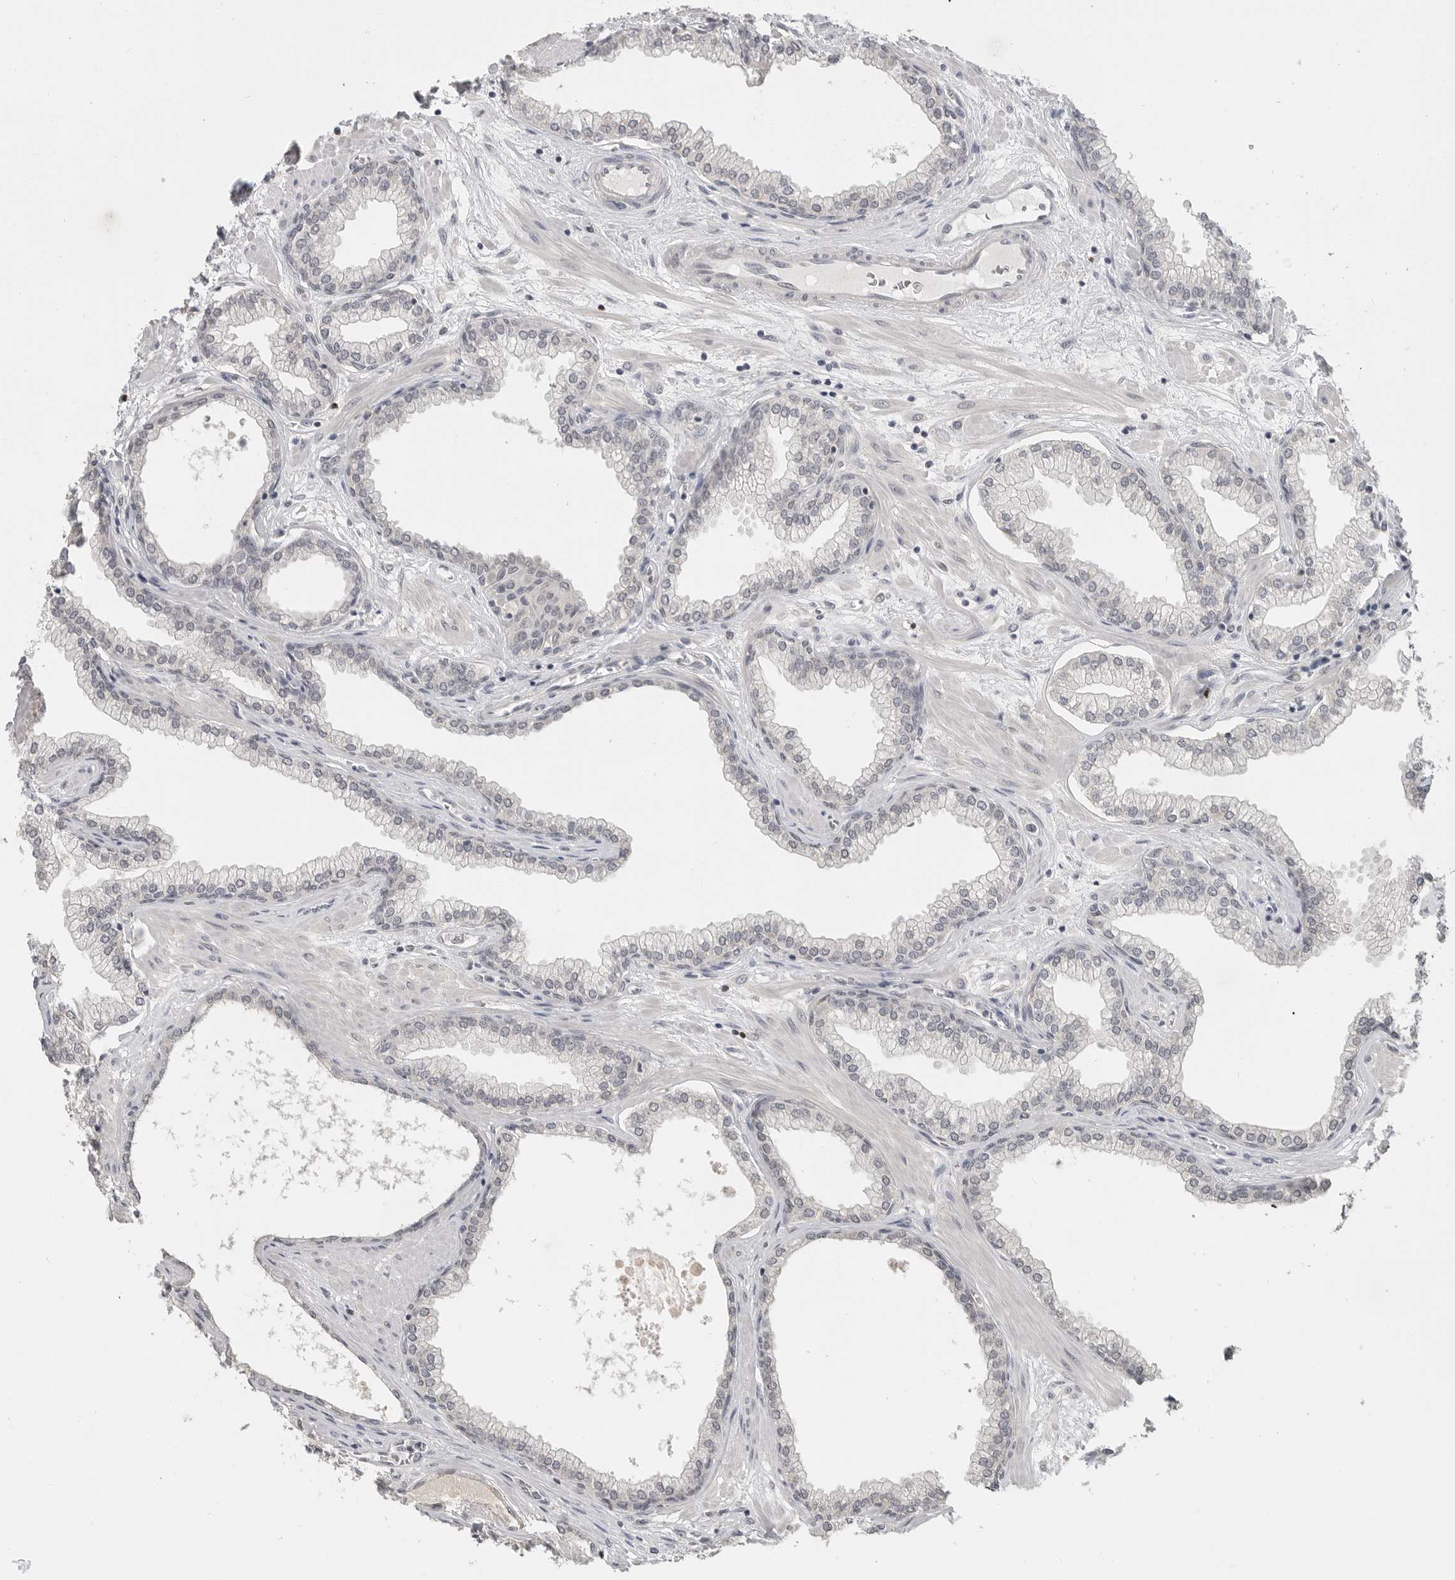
{"staining": {"intensity": "negative", "quantity": "none", "location": "none"}, "tissue": "prostate", "cell_type": "Glandular cells", "image_type": "normal", "snomed": [{"axis": "morphology", "description": "Normal tissue, NOS"}, {"axis": "morphology", "description": "Urothelial carcinoma, Low grade"}, {"axis": "topography", "description": "Urinary bladder"}, {"axis": "topography", "description": "Prostate"}], "caption": "This histopathology image is of normal prostate stained with immunohistochemistry (IHC) to label a protein in brown with the nuclei are counter-stained blue. There is no staining in glandular cells. Nuclei are stained in blue.", "gene": "FOXP3", "patient": {"sex": "male", "age": 60}}